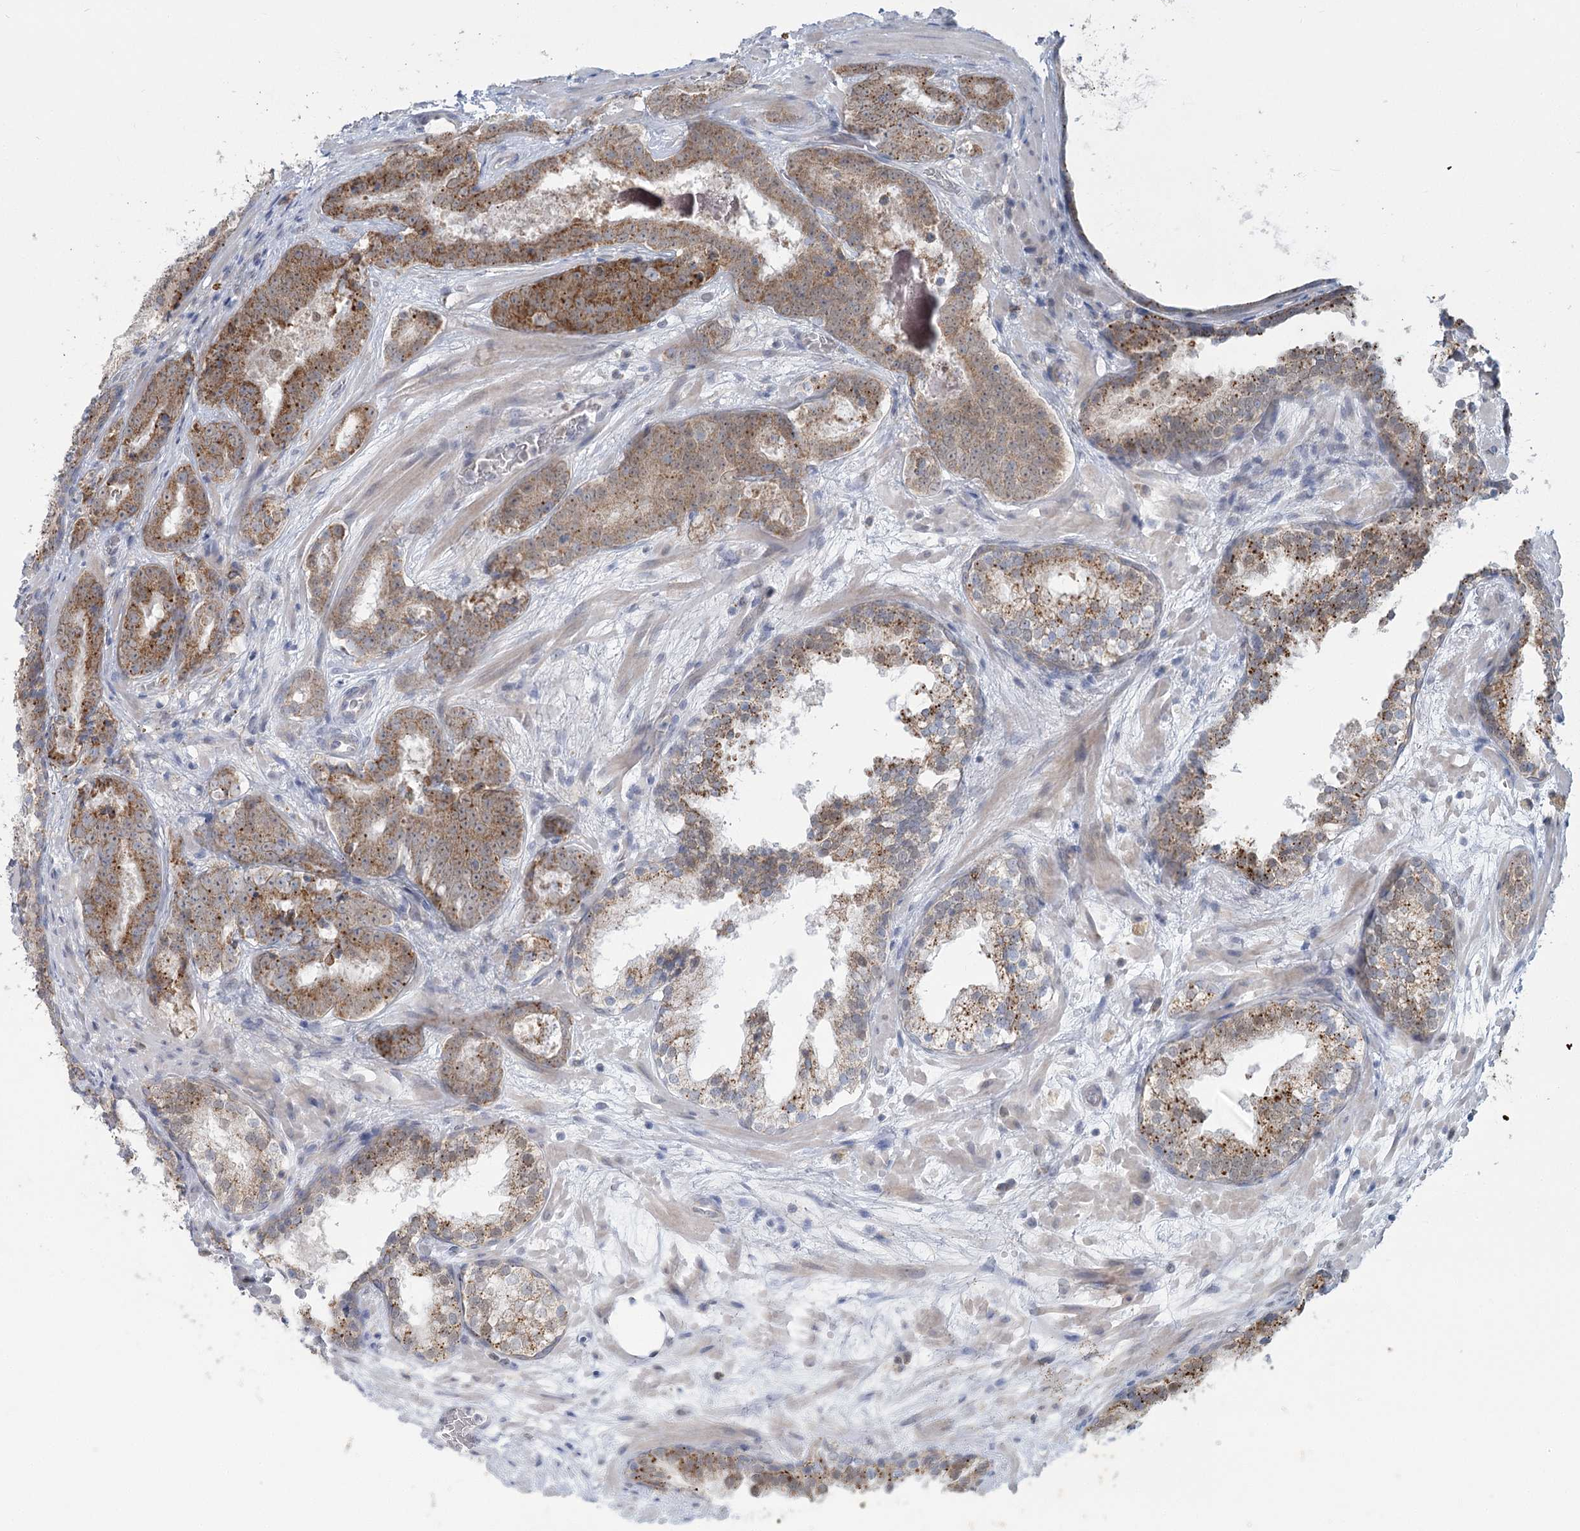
{"staining": {"intensity": "moderate", "quantity": ">75%", "location": "cytoplasmic/membranous"}, "tissue": "prostate cancer", "cell_type": "Tumor cells", "image_type": "cancer", "snomed": [{"axis": "morphology", "description": "Adenocarcinoma, High grade"}, {"axis": "topography", "description": "Prostate"}], "caption": "Protein expression analysis of prostate cancer (adenocarcinoma (high-grade)) reveals moderate cytoplasmic/membranous positivity in approximately >75% of tumor cells. The staining is performed using DAB brown chromogen to label protein expression. The nuclei are counter-stained blue using hematoxylin.", "gene": "MTG1", "patient": {"sex": "male", "age": 57}}